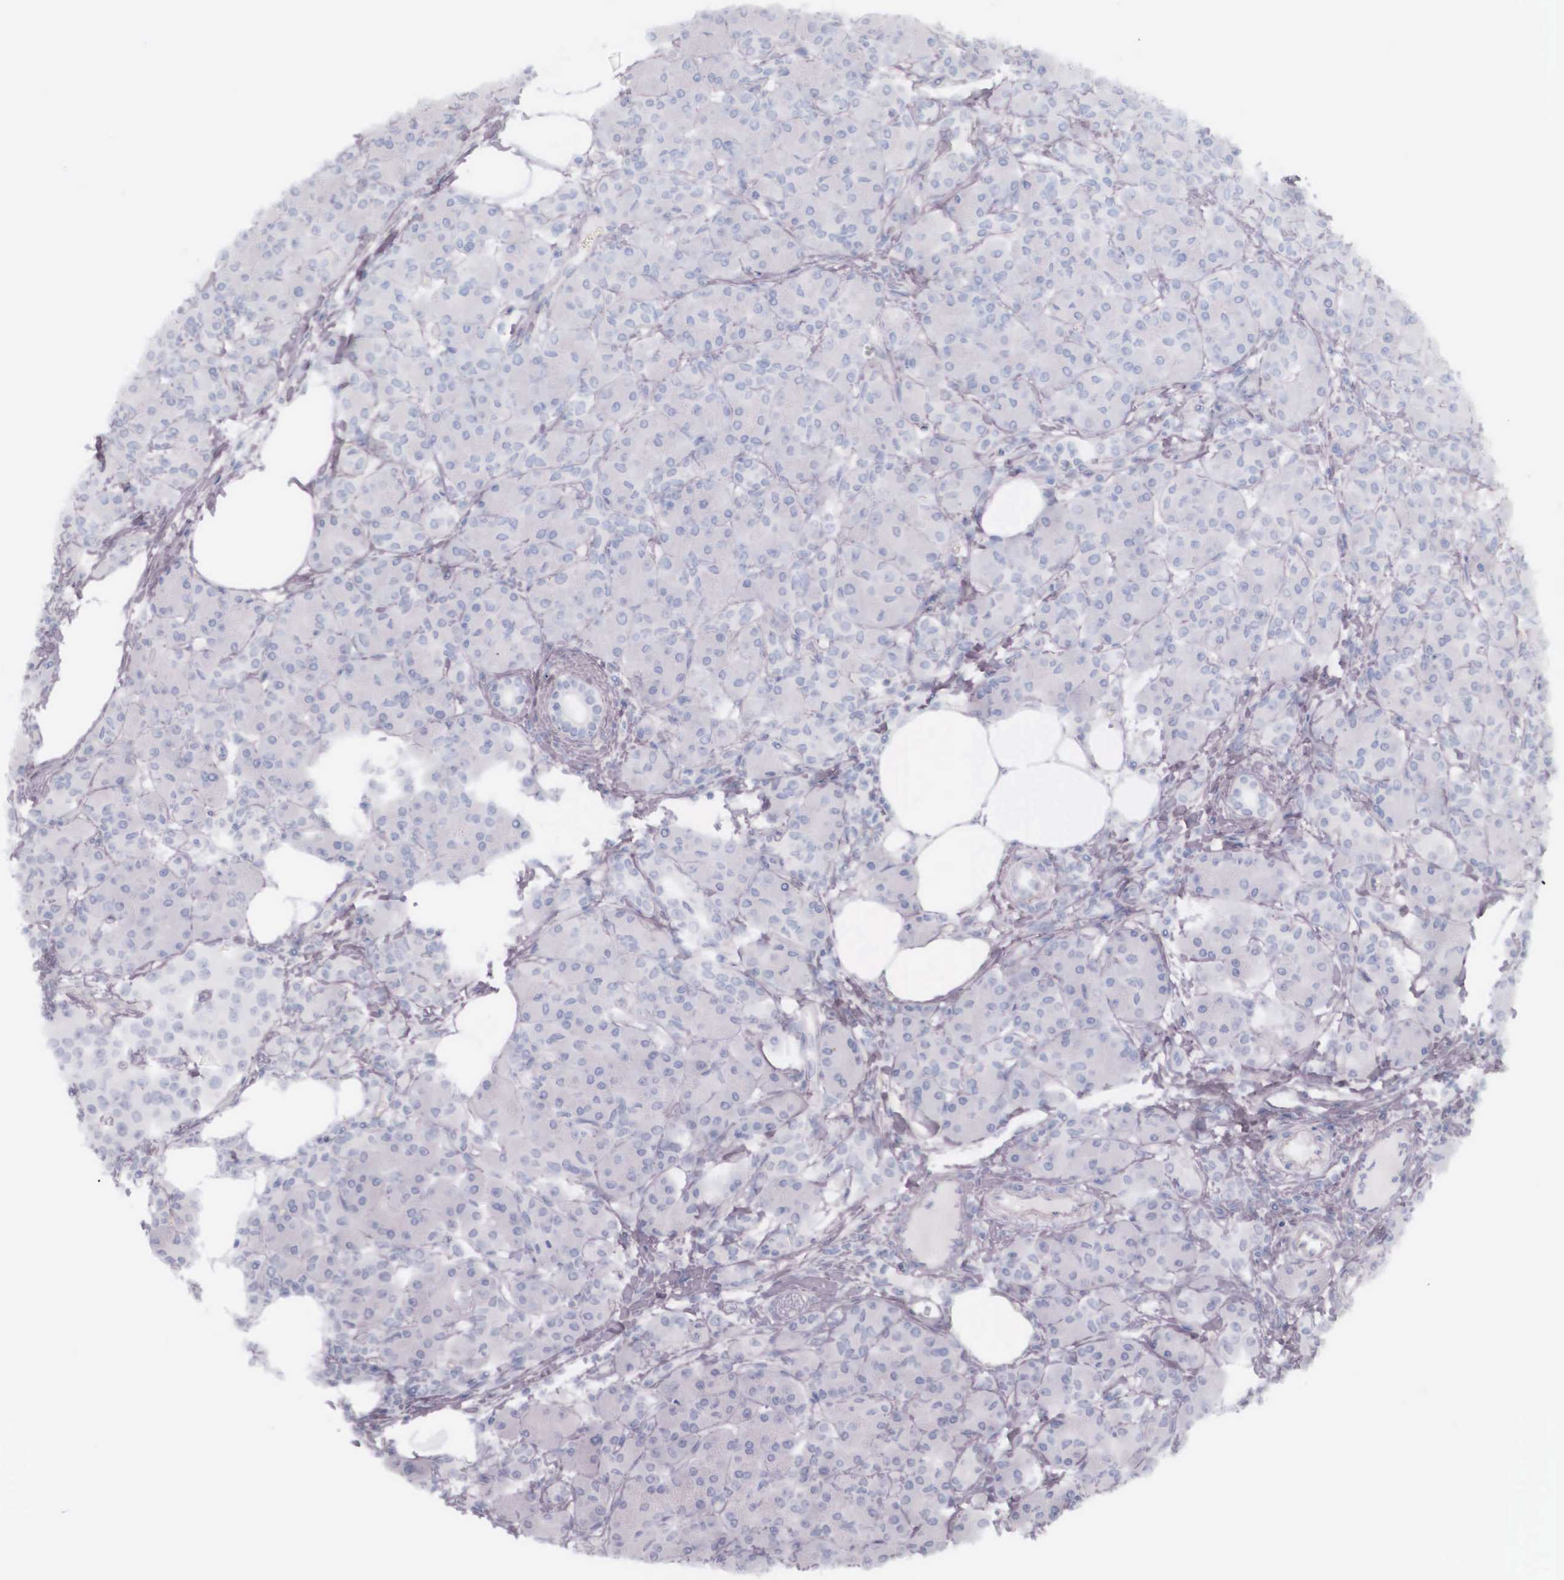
{"staining": {"intensity": "negative", "quantity": "none", "location": "none"}, "tissue": "pancreas", "cell_type": "Exocrine glandular cells", "image_type": "normal", "snomed": [{"axis": "morphology", "description": "Normal tissue, NOS"}, {"axis": "topography", "description": "Pancreas"}], "caption": "Immunohistochemistry histopathology image of benign pancreas: pancreas stained with DAB displays no significant protein positivity in exocrine glandular cells. Nuclei are stained in blue.", "gene": "KRT14", "patient": {"sex": "female", "age": 73}}